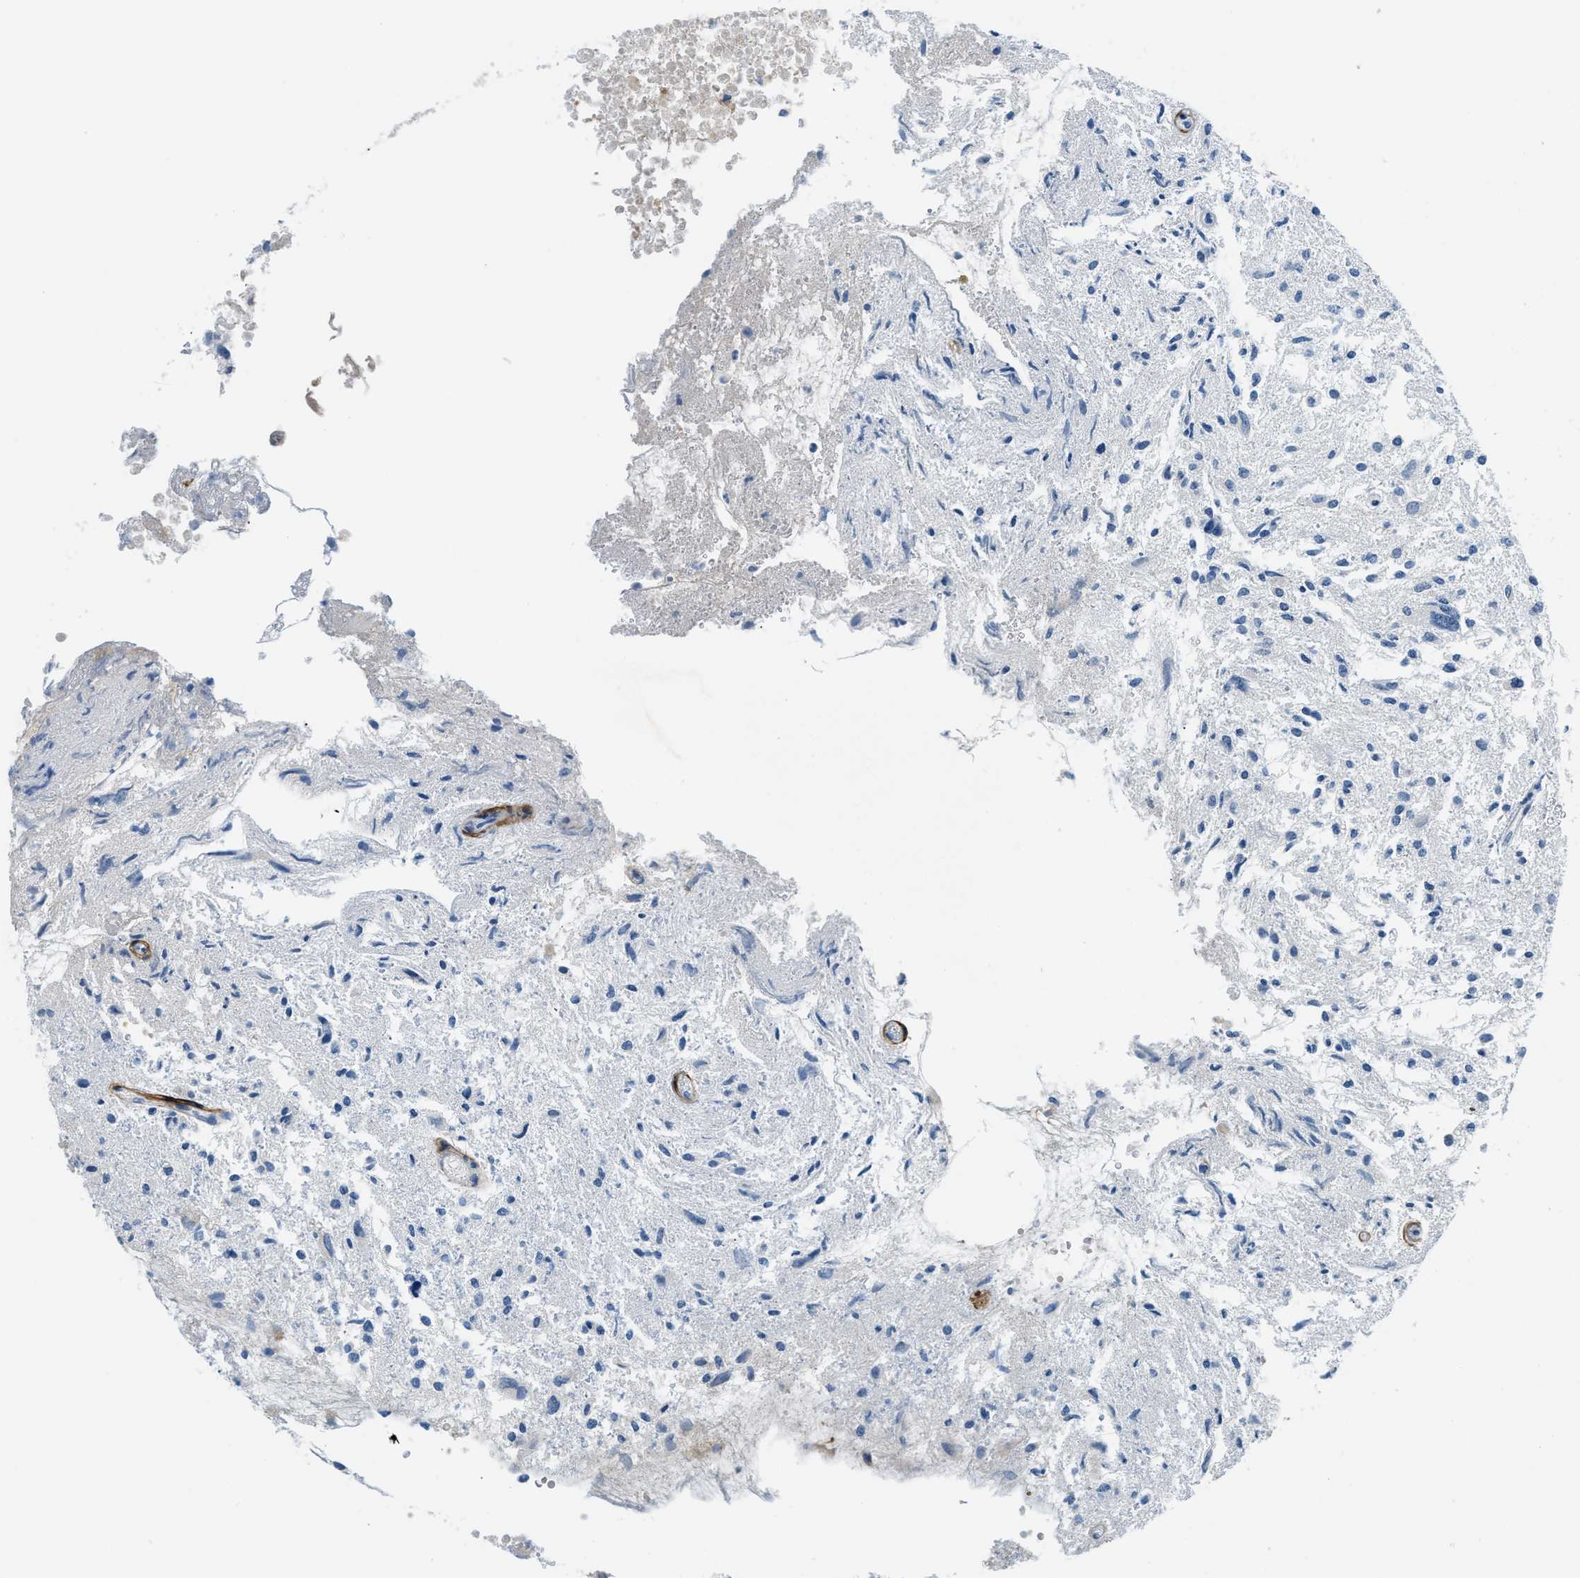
{"staining": {"intensity": "negative", "quantity": "none", "location": "none"}, "tissue": "glioma", "cell_type": "Tumor cells", "image_type": "cancer", "snomed": [{"axis": "morphology", "description": "Glioma, malignant, High grade"}, {"axis": "topography", "description": "Brain"}], "caption": "Protein analysis of glioma displays no significant expression in tumor cells.", "gene": "COL15A1", "patient": {"sex": "female", "age": 59}}